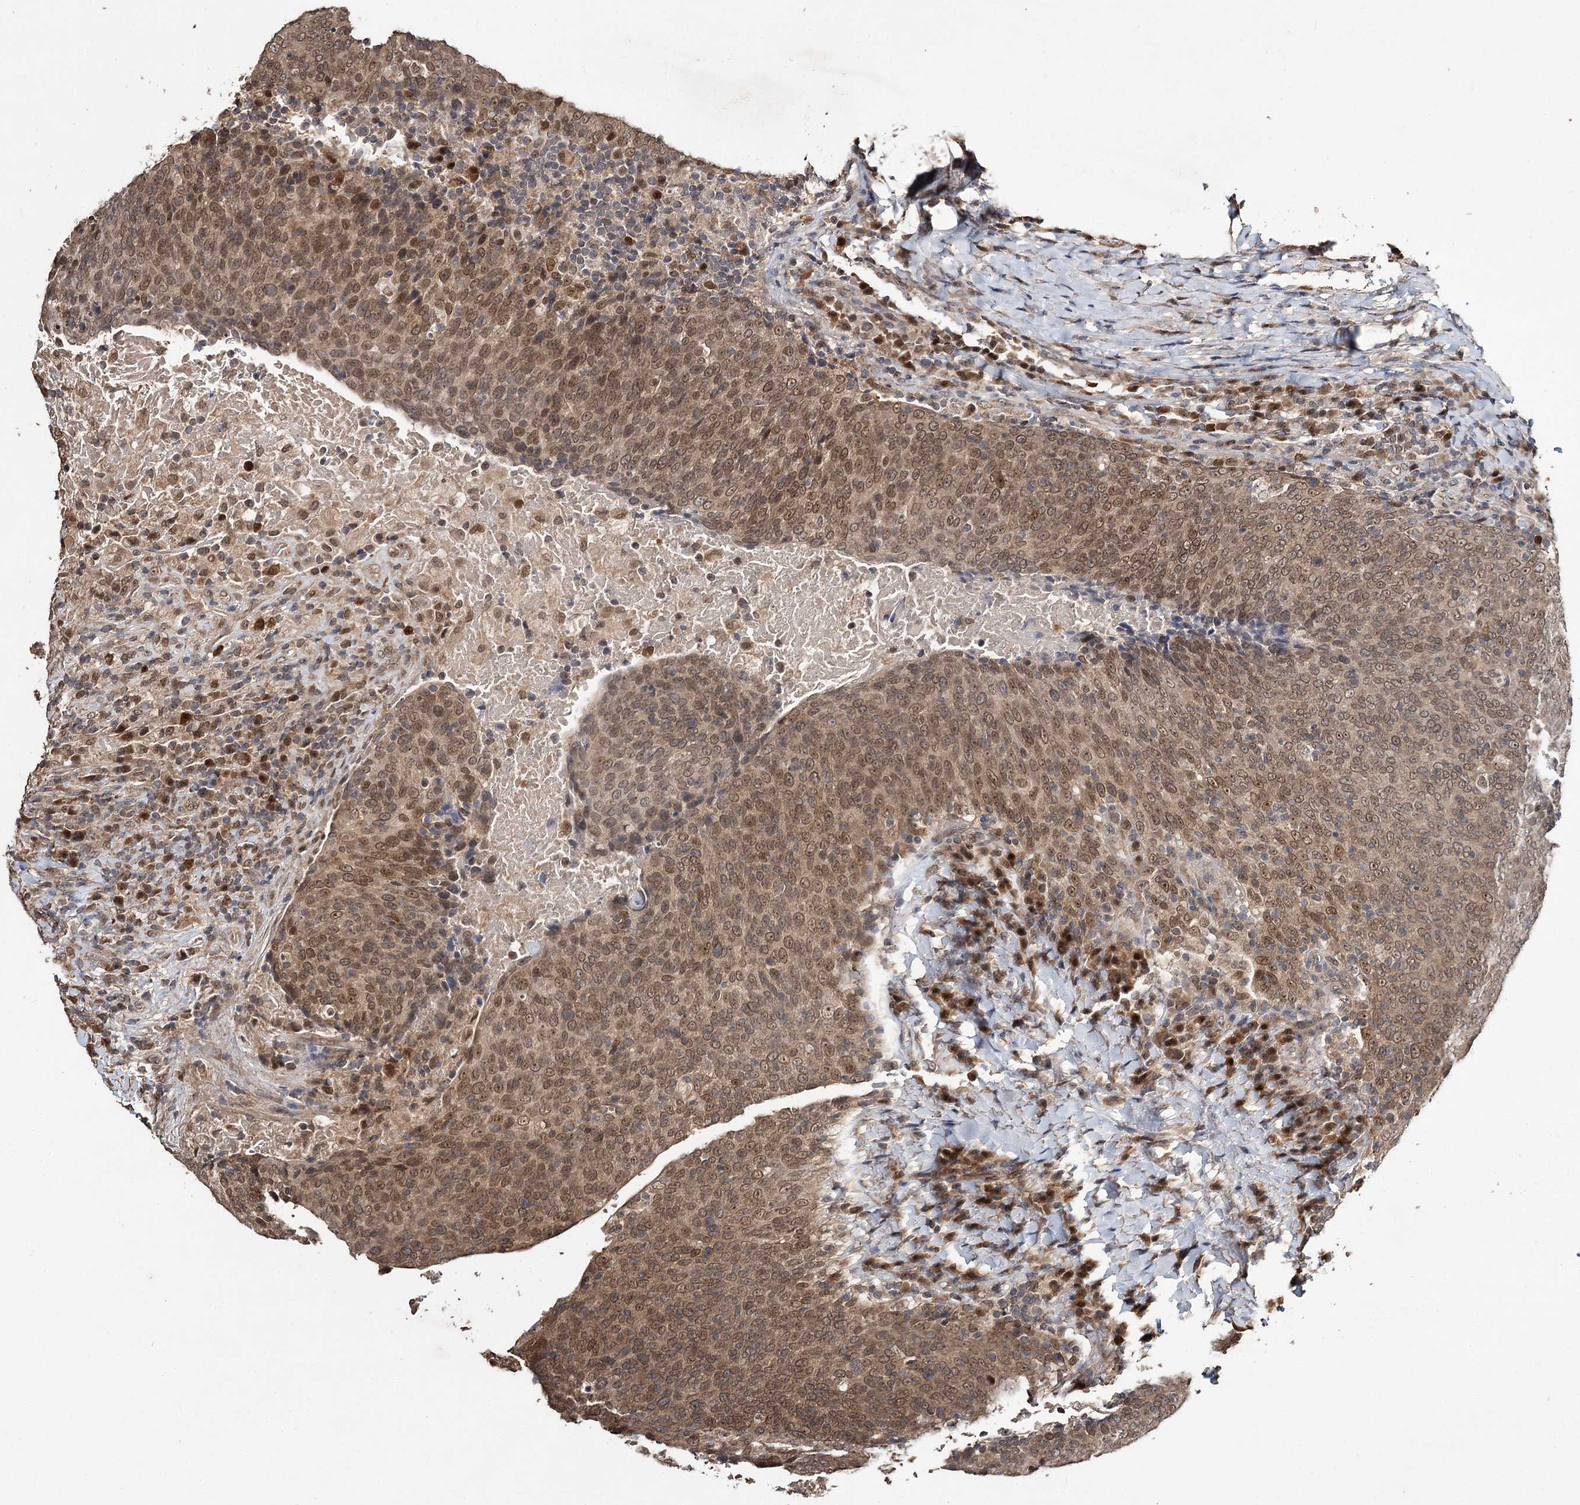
{"staining": {"intensity": "moderate", "quantity": ">75%", "location": "cytoplasmic/membranous,nuclear"}, "tissue": "head and neck cancer", "cell_type": "Tumor cells", "image_type": "cancer", "snomed": [{"axis": "morphology", "description": "Squamous cell carcinoma, NOS"}, {"axis": "morphology", "description": "Squamous cell carcinoma, metastatic, NOS"}, {"axis": "topography", "description": "Lymph node"}, {"axis": "topography", "description": "Head-Neck"}], "caption": "This is a photomicrograph of immunohistochemistry staining of head and neck metastatic squamous cell carcinoma, which shows moderate positivity in the cytoplasmic/membranous and nuclear of tumor cells.", "gene": "NOPCHAP1", "patient": {"sex": "male", "age": 62}}